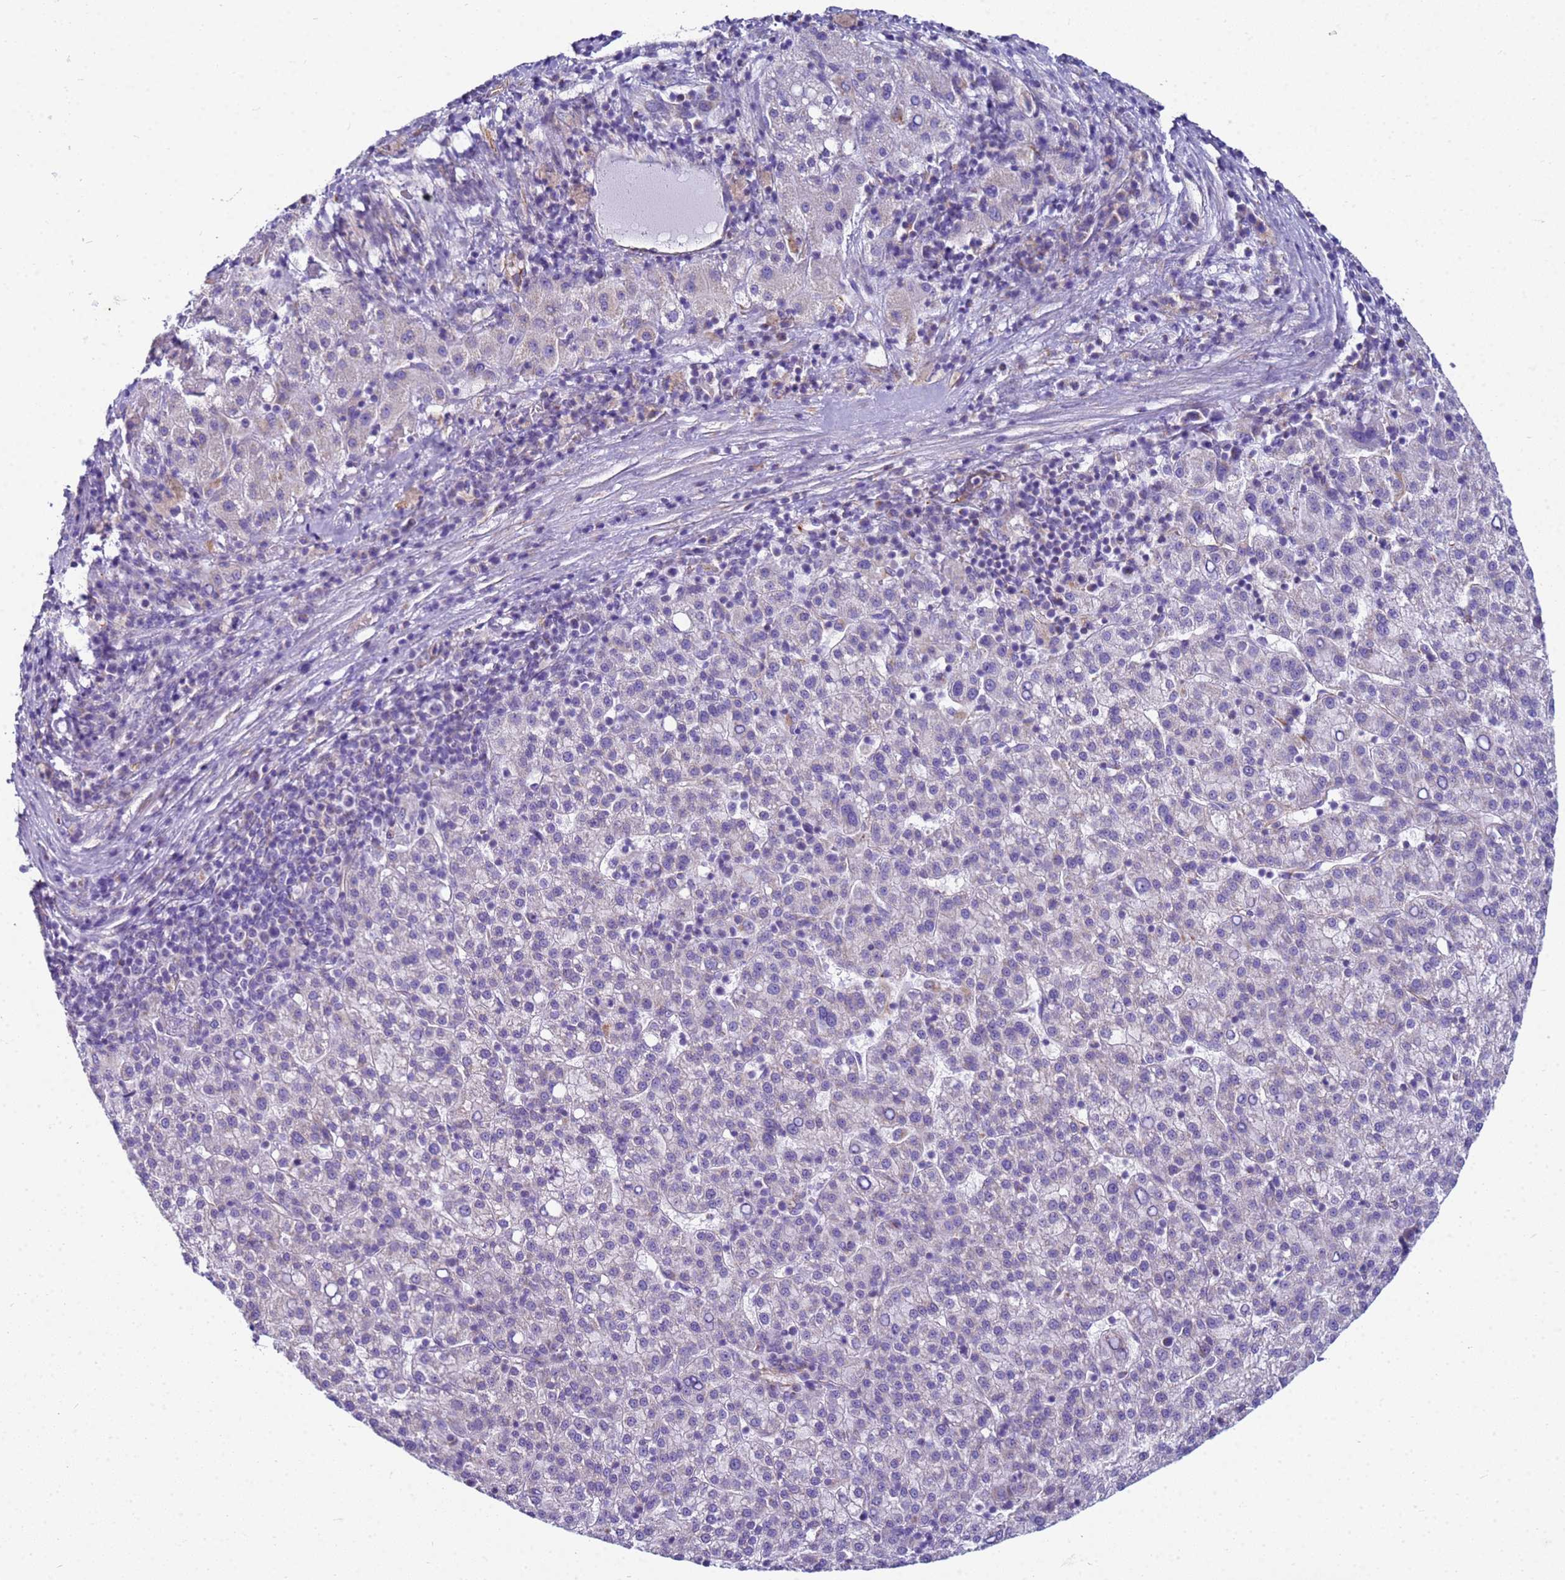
{"staining": {"intensity": "weak", "quantity": "<25%", "location": "cytoplasmic/membranous"}, "tissue": "liver cancer", "cell_type": "Tumor cells", "image_type": "cancer", "snomed": [{"axis": "morphology", "description": "Carcinoma, Hepatocellular, NOS"}, {"axis": "topography", "description": "Liver"}], "caption": "This is an IHC histopathology image of human liver cancer. There is no expression in tumor cells.", "gene": "UBXN2B", "patient": {"sex": "female", "age": 58}}